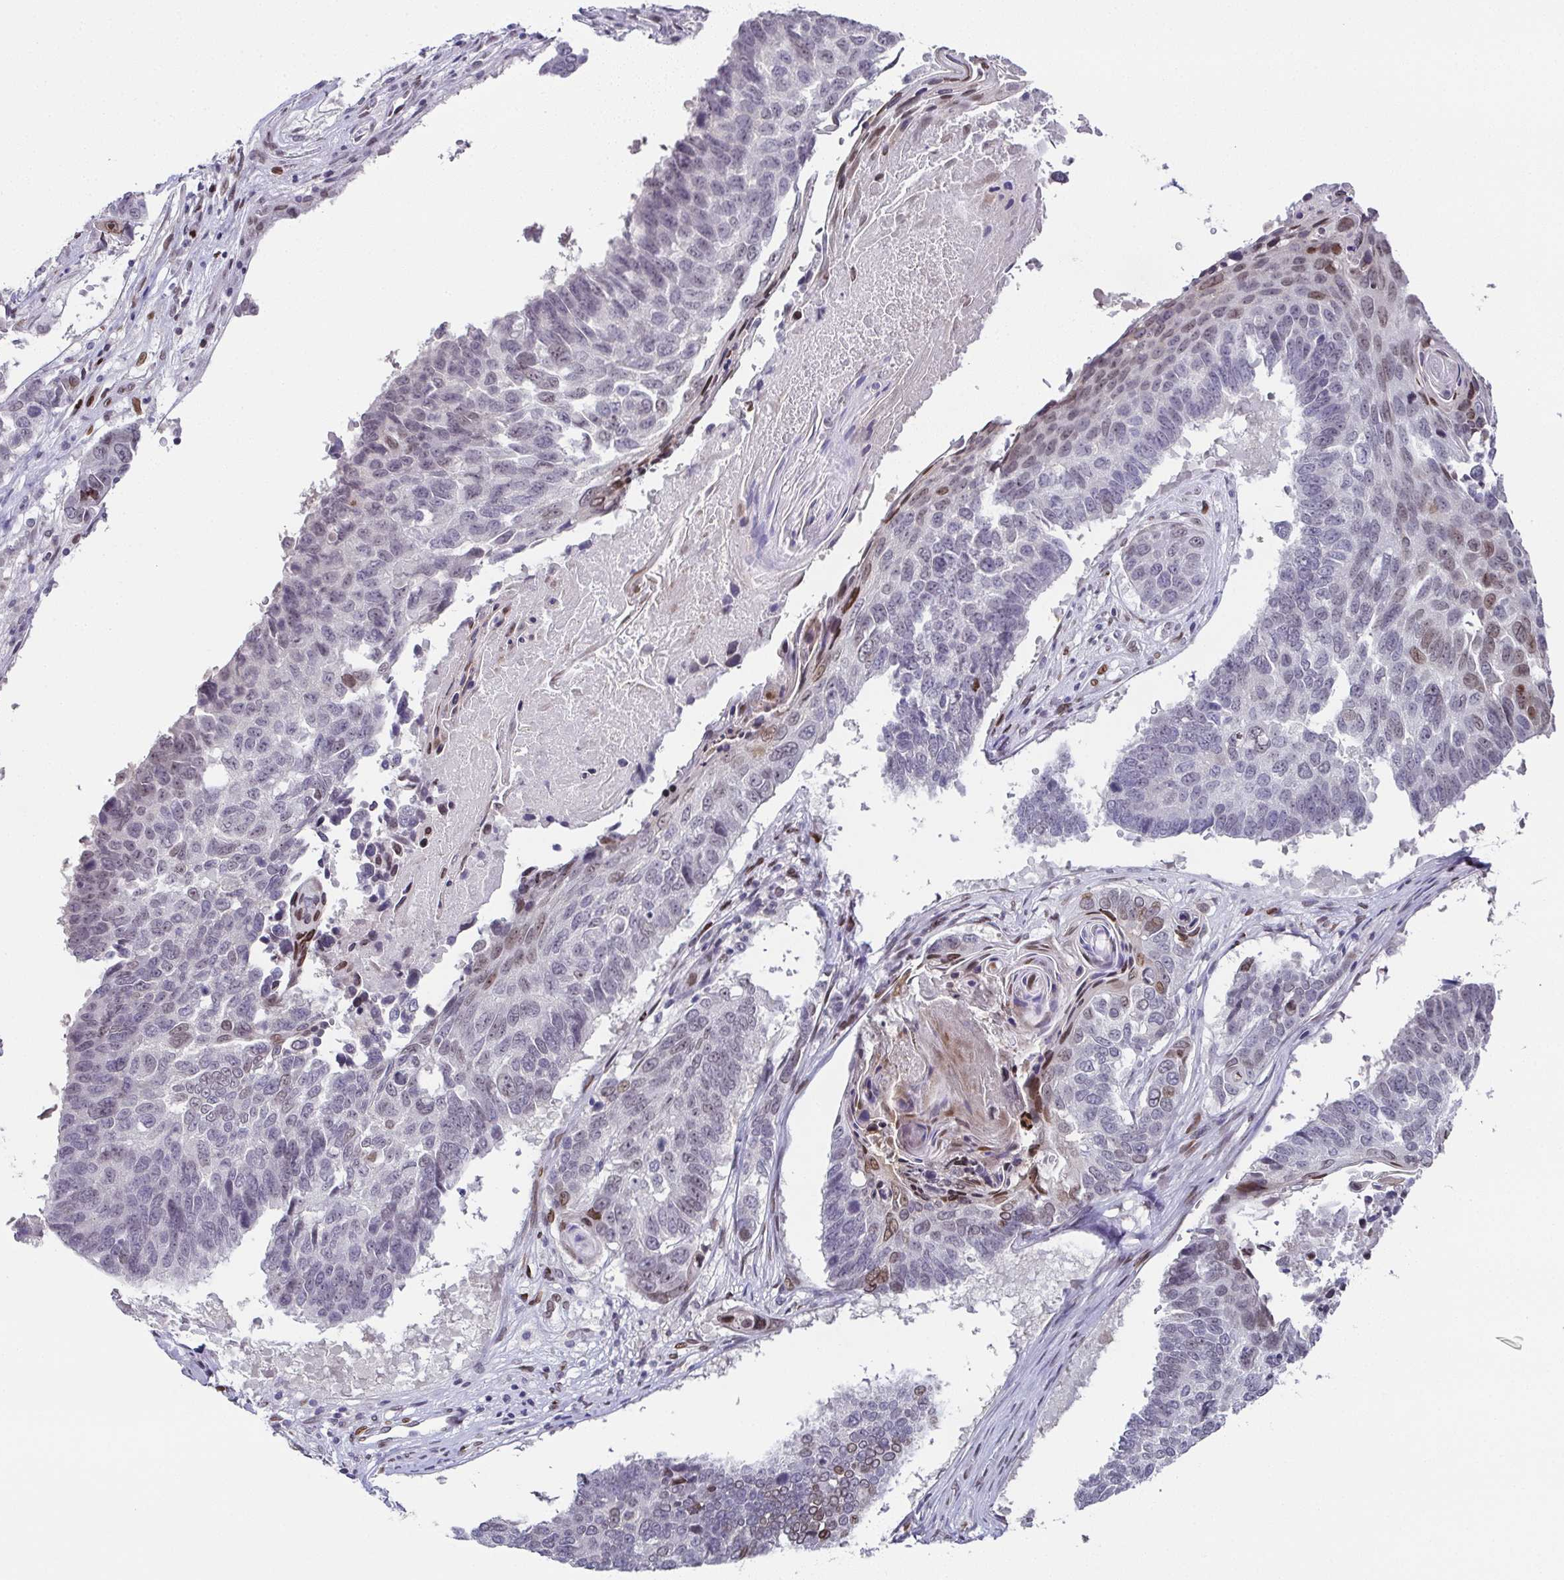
{"staining": {"intensity": "weak", "quantity": "<25%", "location": "nuclear"}, "tissue": "lung cancer", "cell_type": "Tumor cells", "image_type": "cancer", "snomed": [{"axis": "morphology", "description": "Squamous cell carcinoma, NOS"}, {"axis": "topography", "description": "Lung"}], "caption": "The immunohistochemistry (IHC) image has no significant positivity in tumor cells of squamous cell carcinoma (lung) tissue.", "gene": "RB1", "patient": {"sex": "male", "age": 73}}